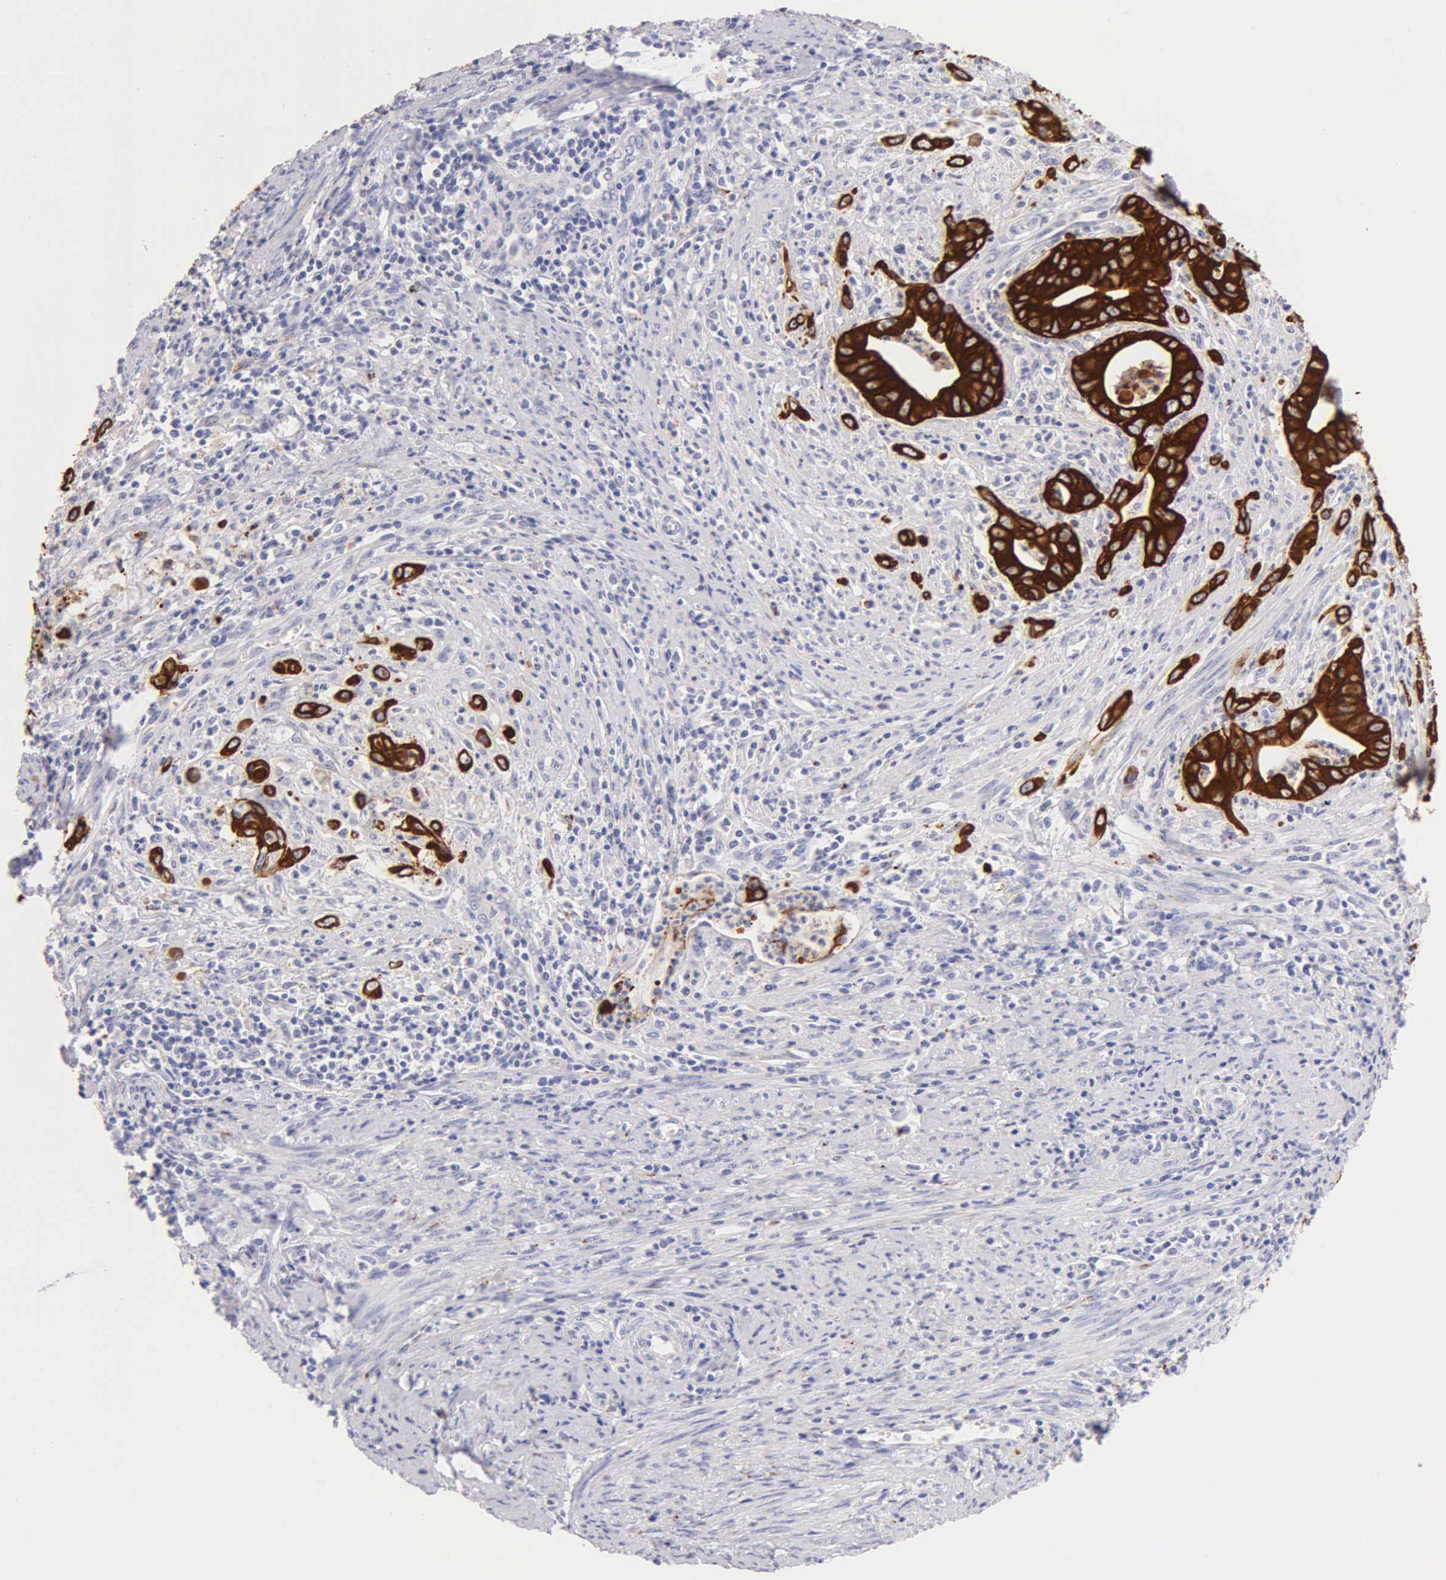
{"staining": {"intensity": "strong", "quantity": ">75%", "location": "cytoplasmic/membranous"}, "tissue": "cervical cancer", "cell_type": "Tumor cells", "image_type": "cancer", "snomed": [{"axis": "morphology", "description": "Normal tissue, NOS"}, {"axis": "morphology", "description": "Adenocarcinoma, NOS"}, {"axis": "topography", "description": "Cervix"}], "caption": "Cervical cancer (adenocarcinoma) tissue exhibits strong cytoplasmic/membranous staining in about >75% of tumor cells", "gene": "KRT17", "patient": {"sex": "female", "age": 34}}